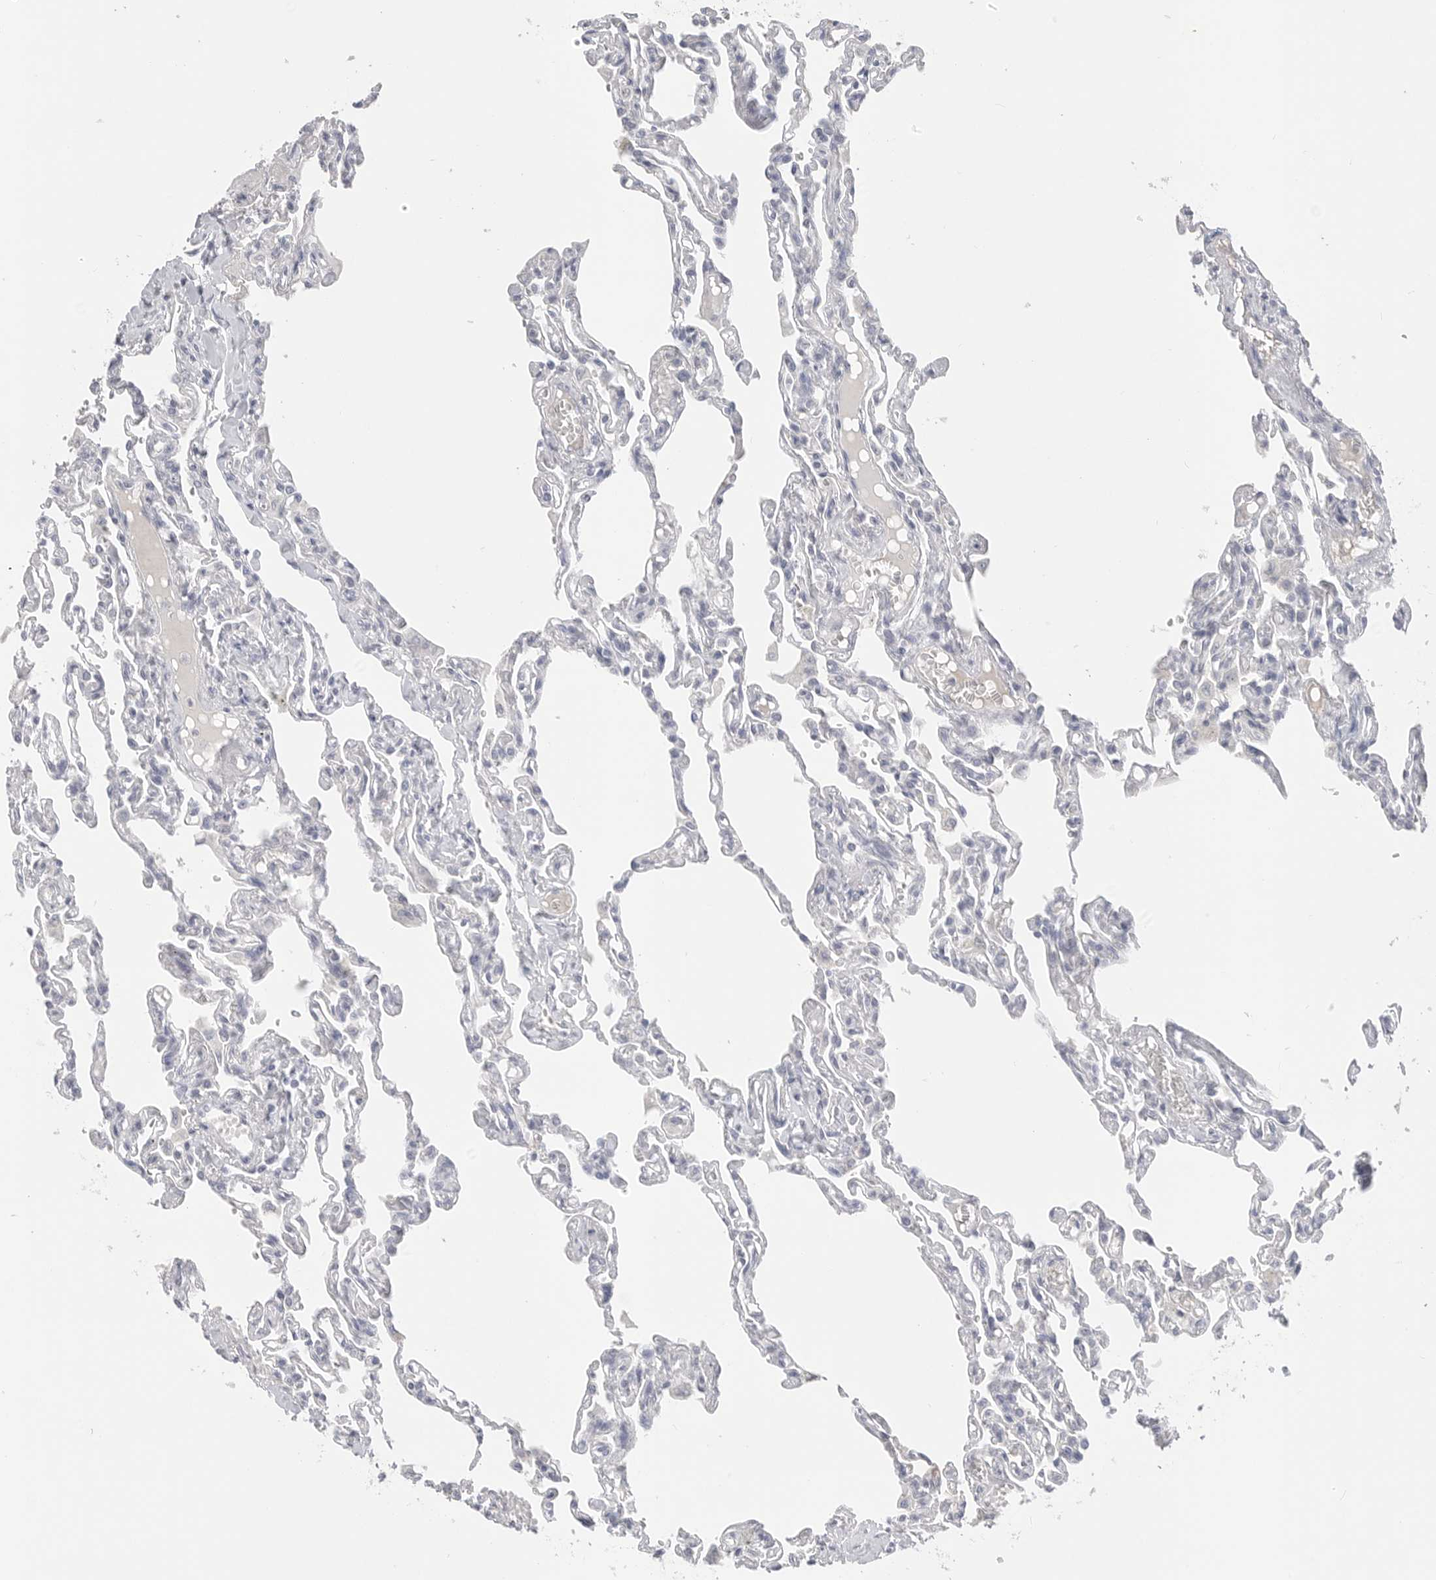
{"staining": {"intensity": "negative", "quantity": "none", "location": "none"}, "tissue": "lung", "cell_type": "Alveolar cells", "image_type": "normal", "snomed": [{"axis": "morphology", "description": "Normal tissue, NOS"}, {"axis": "topography", "description": "Lung"}], "caption": "Protein analysis of benign lung exhibits no significant expression in alveolar cells.", "gene": "FBN2", "patient": {"sex": "male", "age": 21}}